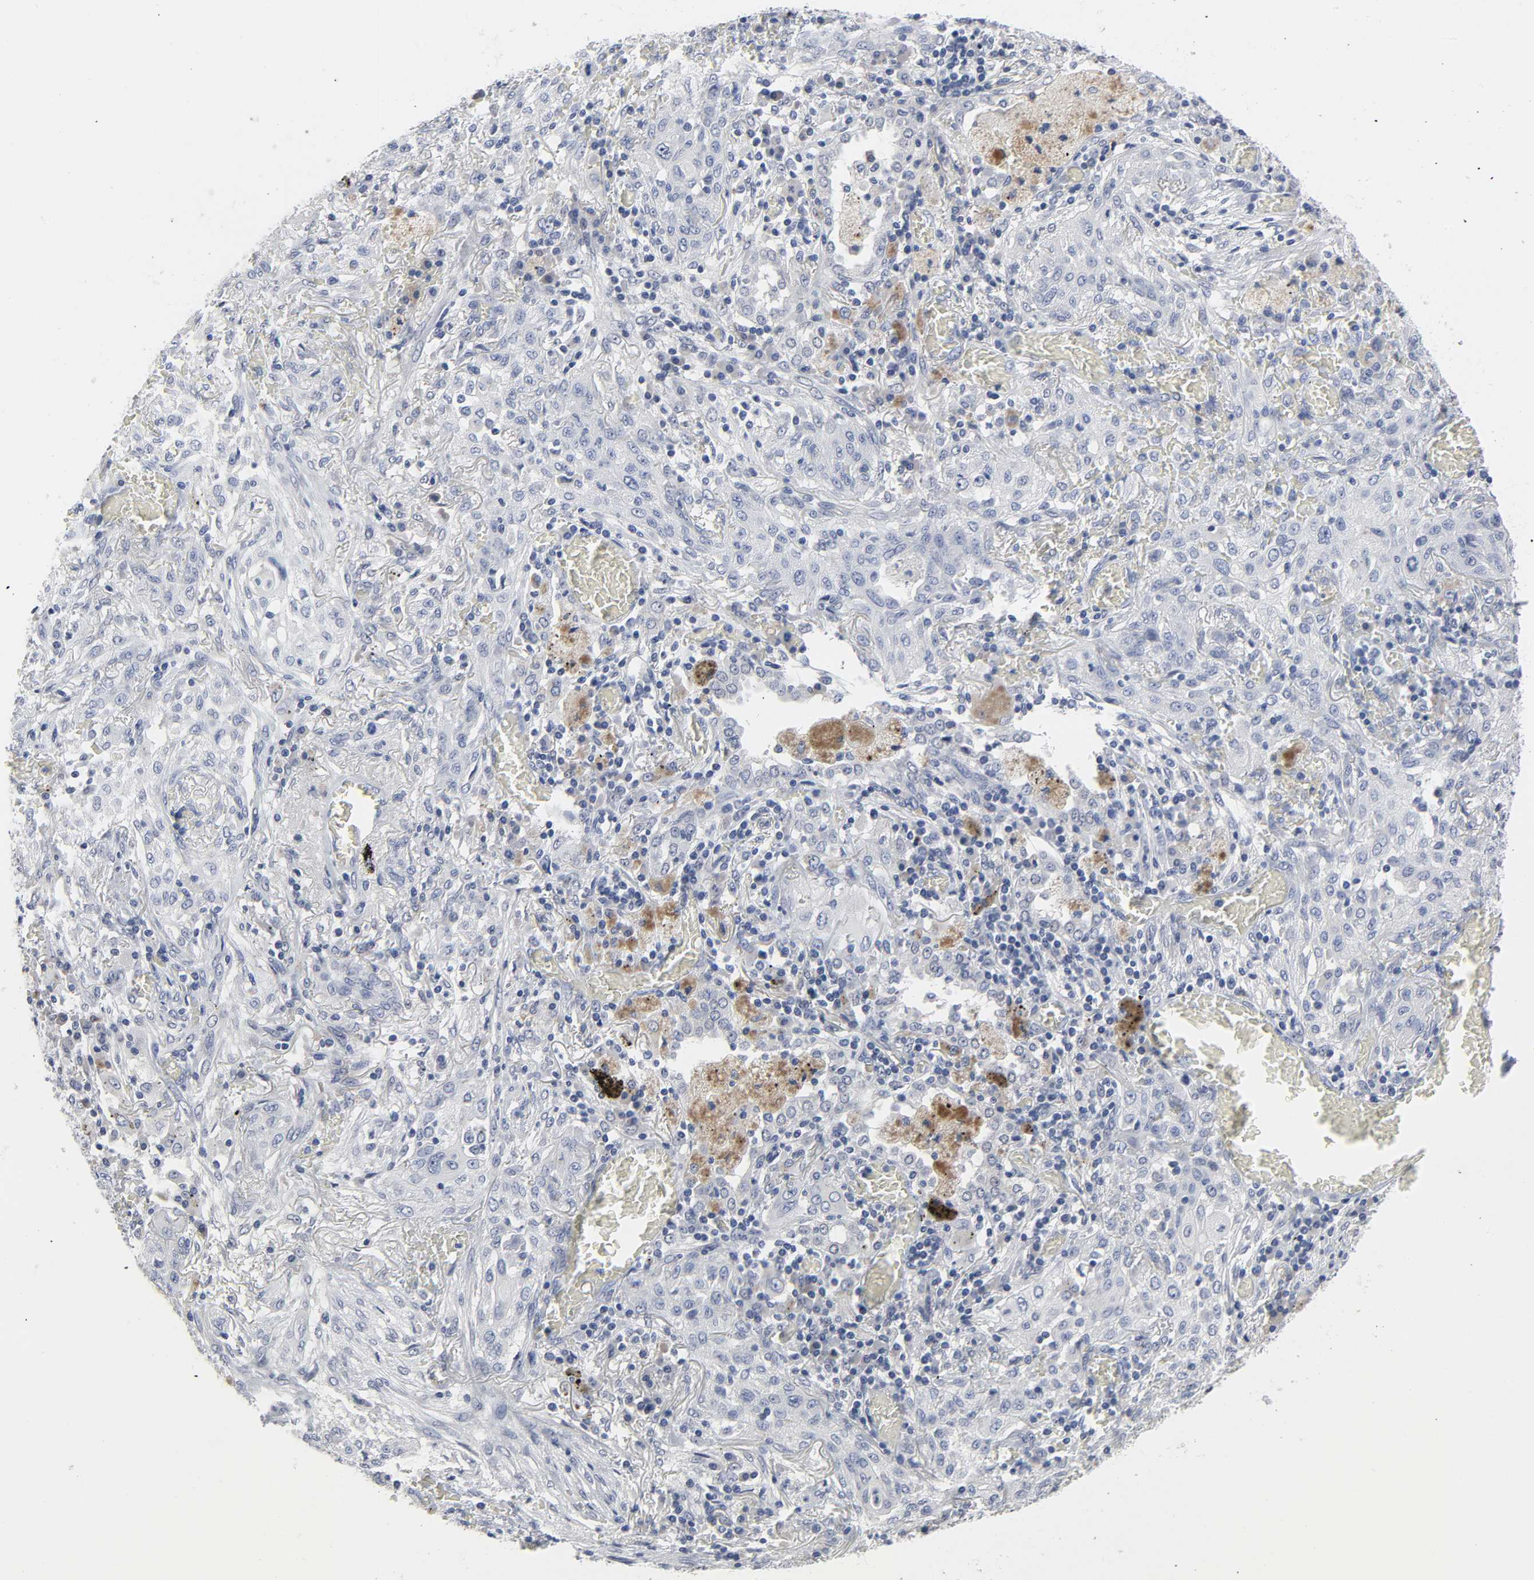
{"staining": {"intensity": "negative", "quantity": "none", "location": "none"}, "tissue": "lung cancer", "cell_type": "Tumor cells", "image_type": "cancer", "snomed": [{"axis": "morphology", "description": "Squamous cell carcinoma, NOS"}, {"axis": "topography", "description": "Lung"}], "caption": "A micrograph of human lung cancer is negative for staining in tumor cells.", "gene": "SALL2", "patient": {"sex": "female", "age": 47}}